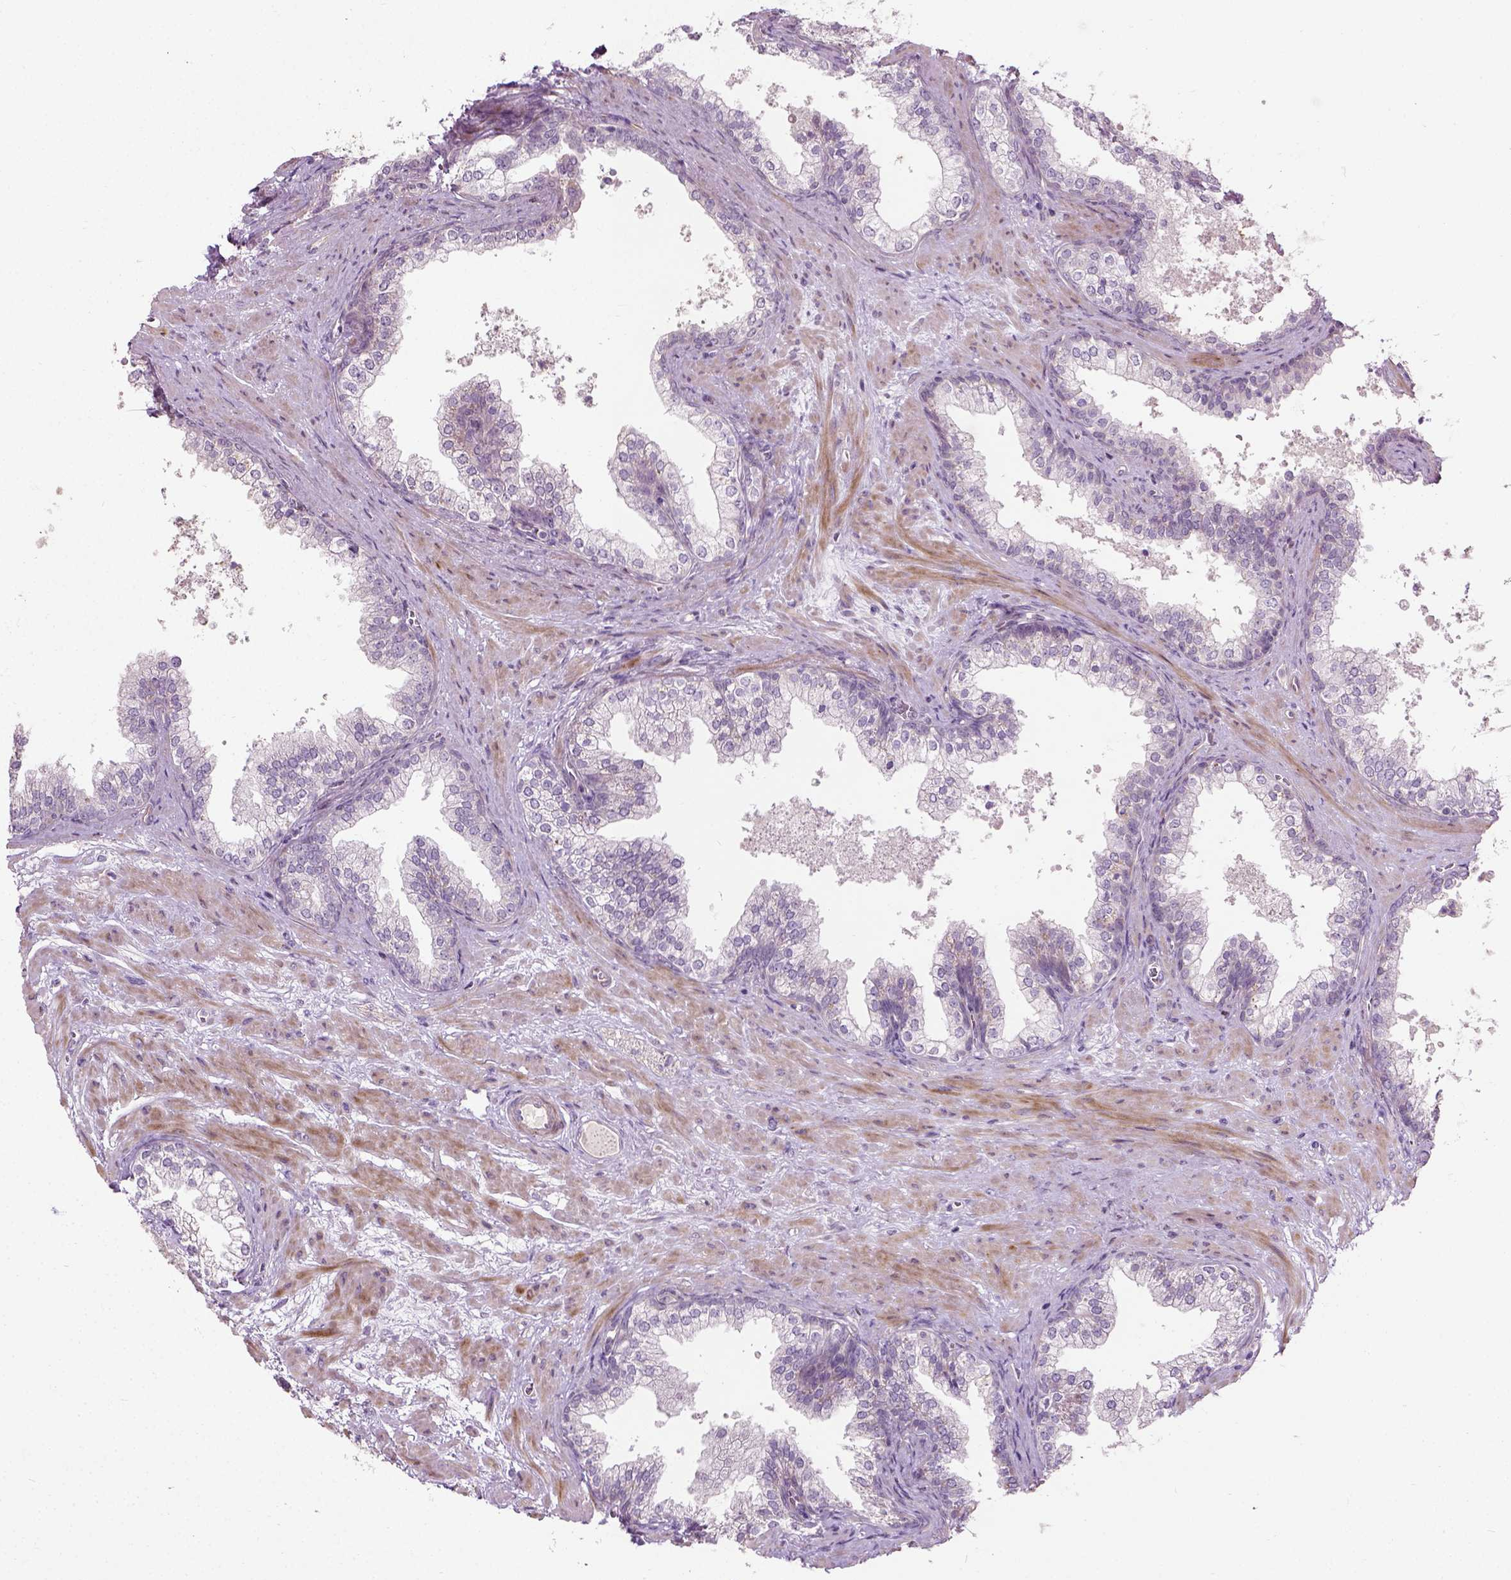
{"staining": {"intensity": "negative", "quantity": "none", "location": "none"}, "tissue": "prostate", "cell_type": "Glandular cells", "image_type": "normal", "snomed": [{"axis": "morphology", "description": "Normal tissue, NOS"}, {"axis": "topography", "description": "Prostate"}], "caption": "Immunohistochemistry (IHC) image of benign human prostate stained for a protein (brown), which shows no positivity in glandular cells.", "gene": "PKP3", "patient": {"sex": "male", "age": 79}}